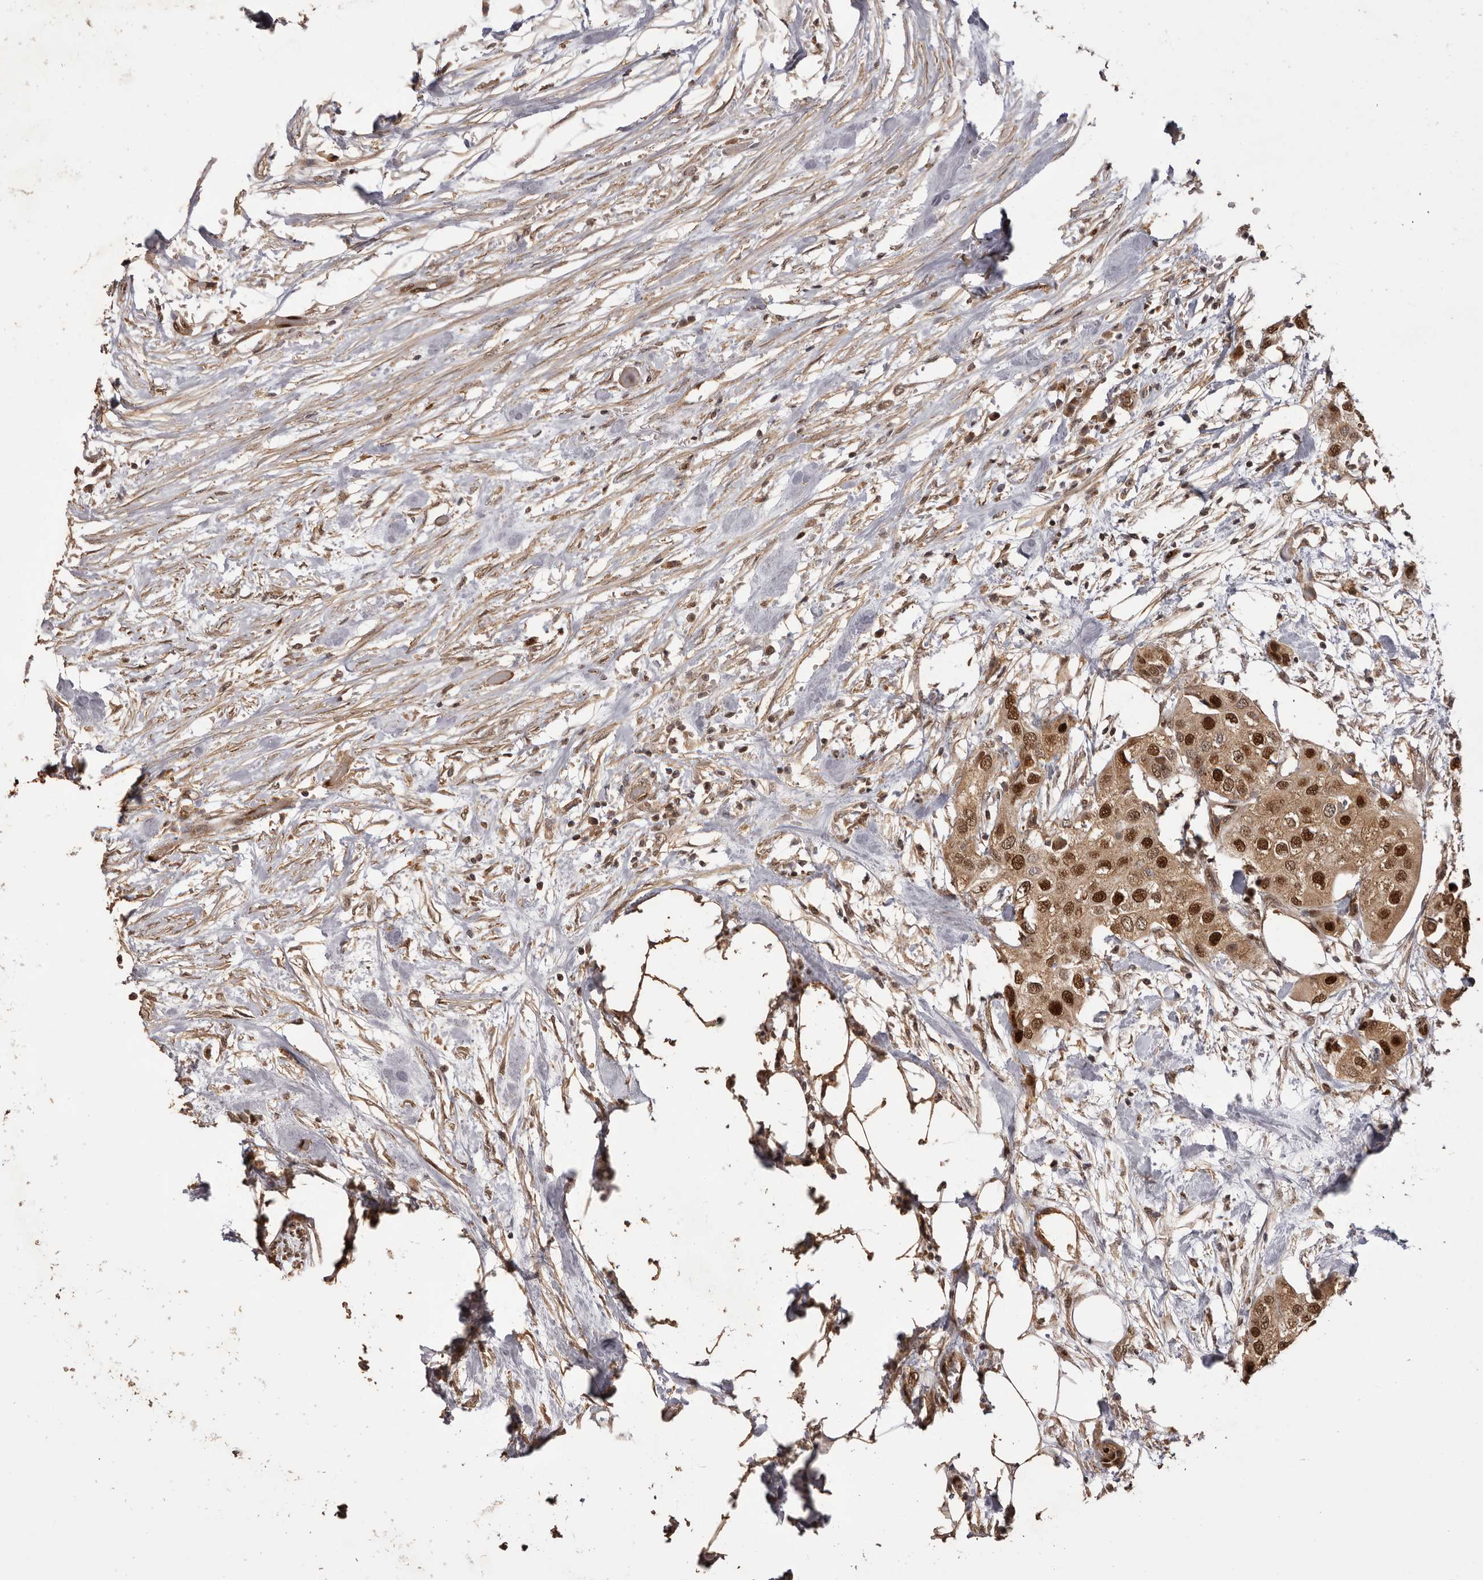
{"staining": {"intensity": "strong", "quantity": ">75%", "location": "cytoplasmic/membranous,nuclear"}, "tissue": "urothelial cancer", "cell_type": "Tumor cells", "image_type": "cancer", "snomed": [{"axis": "morphology", "description": "Urothelial carcinoma, High grade"}, {"axis": "topography", "description": "Urinary bladder"}], "caption": "High-grade urothelial carcinoma stained with a protein marker reveals strong staining in tumor cells.", "gene": "UBR2", "patient": {"sex": "male", "age": 64}}